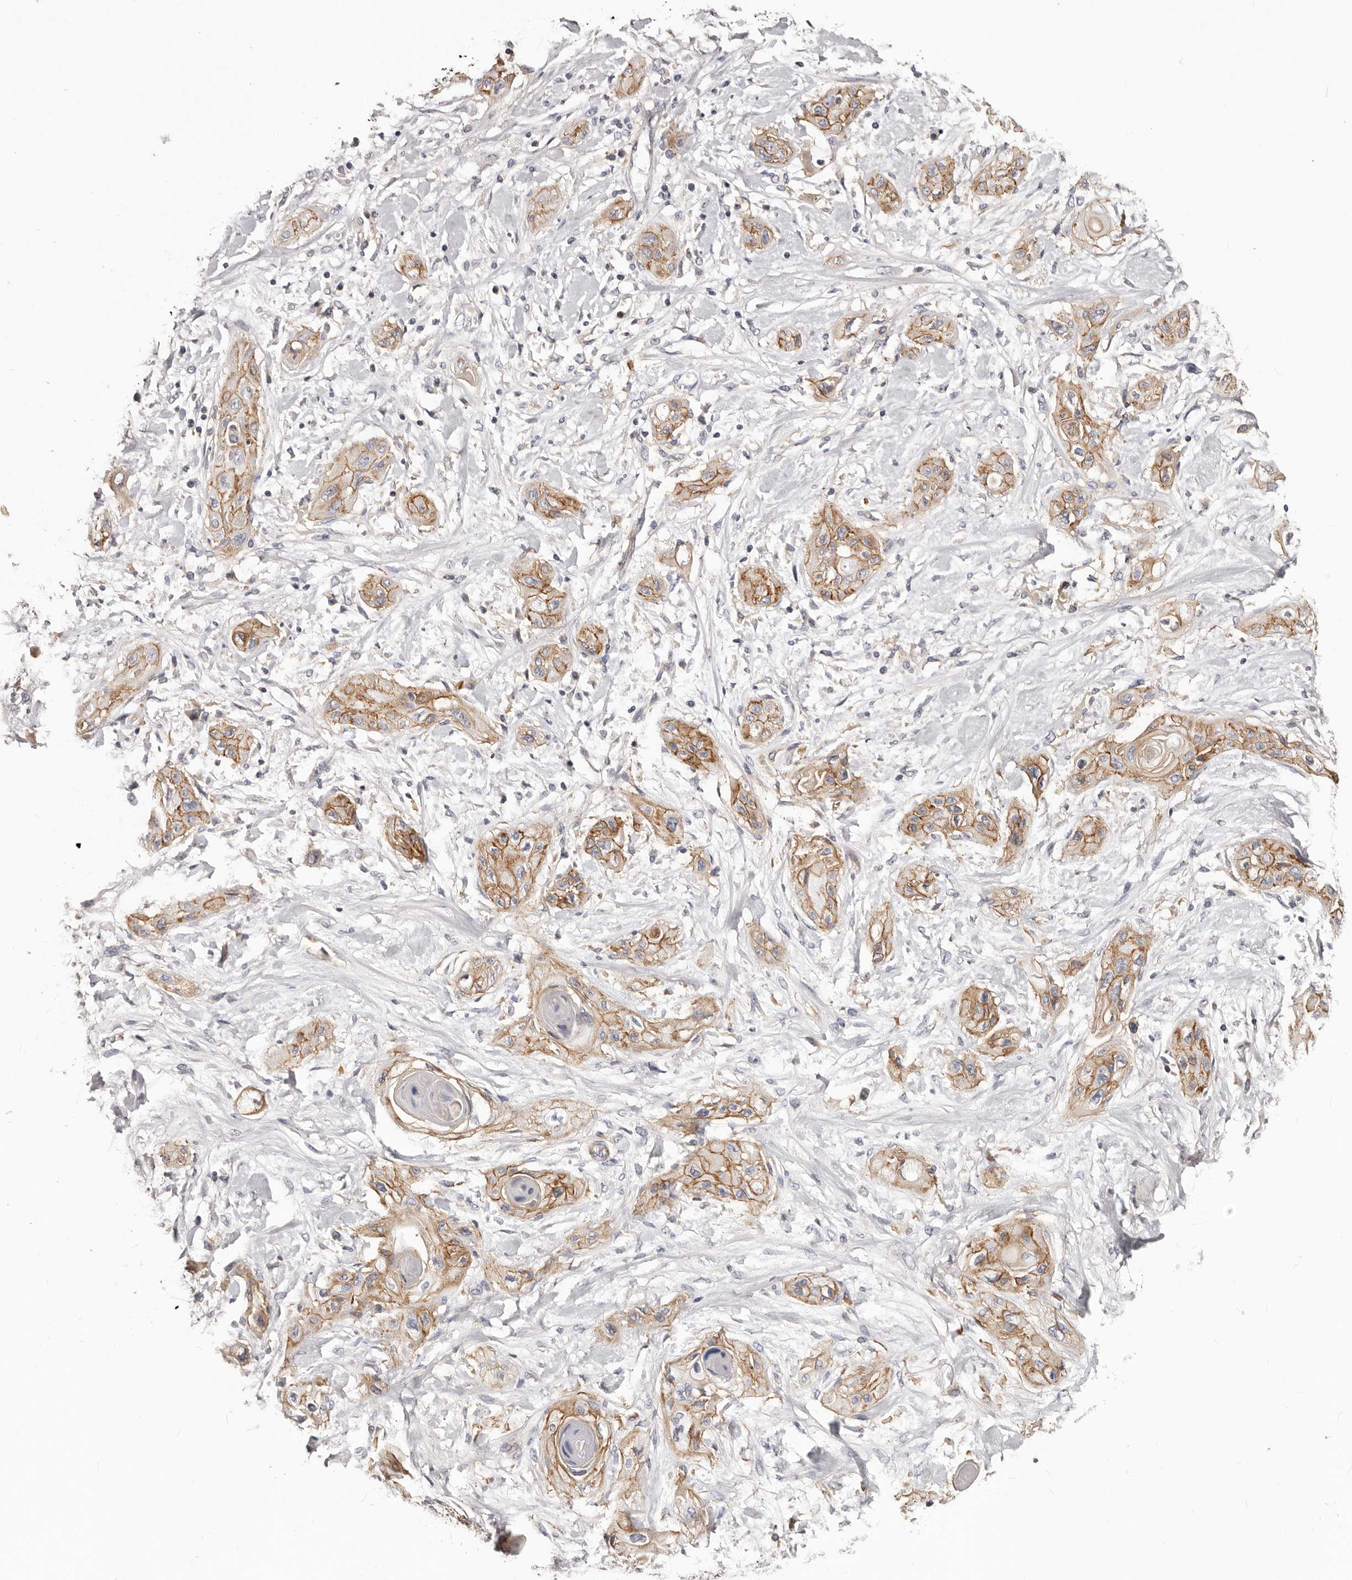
{"staining": {"intensity": "moderate", "quantity": ">75%", "location": "cytoplasmic/membranous"}, "tissue": "lung cancer", "cell_type": "Tumor cells", "image_type": "cancer", "snomed": [{"axis": "morphology", "description": "Squamous cell carcinoma, NOS"}, {"axis": "topography", "description": "Lung"}], "caption": "This micrograph shows immunohistochemistry staining of human lung cancer, with medium moderate cytoplasmic/membranous staining in approximately >75% of tumor cells.", "gene": "DMRT2", "patient": {"sex": "female", "age": 47}}